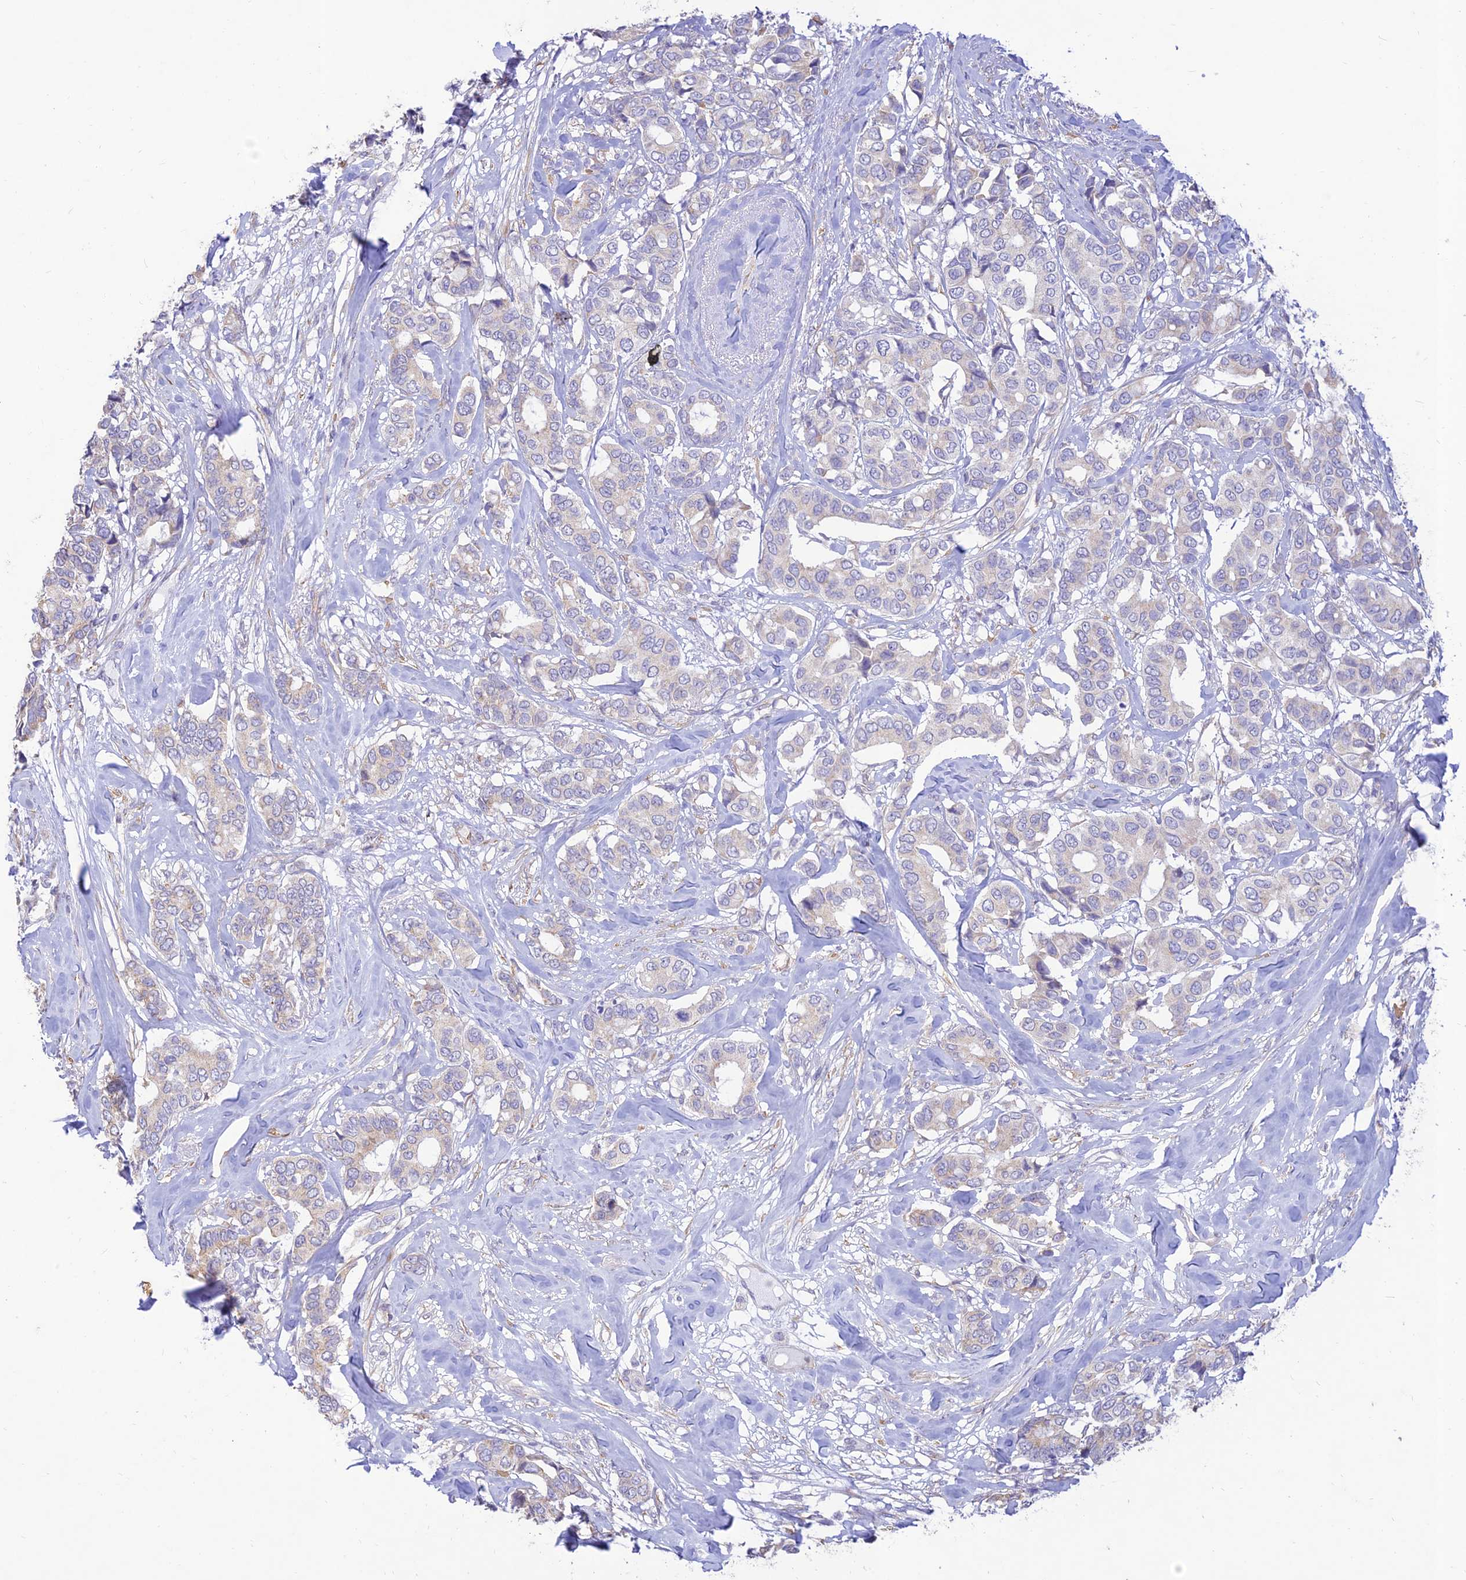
{"staining": {"intensity": "negative", "quantity": "none", "location": "none"}, "tissue": "breast cancer", "cell_type": "Tumor cells", "image_type": "cancer", "snomed": [{"axis": "morphology", "description": "Duct carcinoma"}, {"axis": "topography", "description": "Breast"}], "caption": "An immunohistochemistry (IHC) photomicrograph of breast cancer (invasive ductal carcinoma) is shown. There is no staining in tumor cells of breast cancer (invasive ductal carcinoma).", "gene": "PPP1R11", "patient": {"sex": "female", "age": 87}}